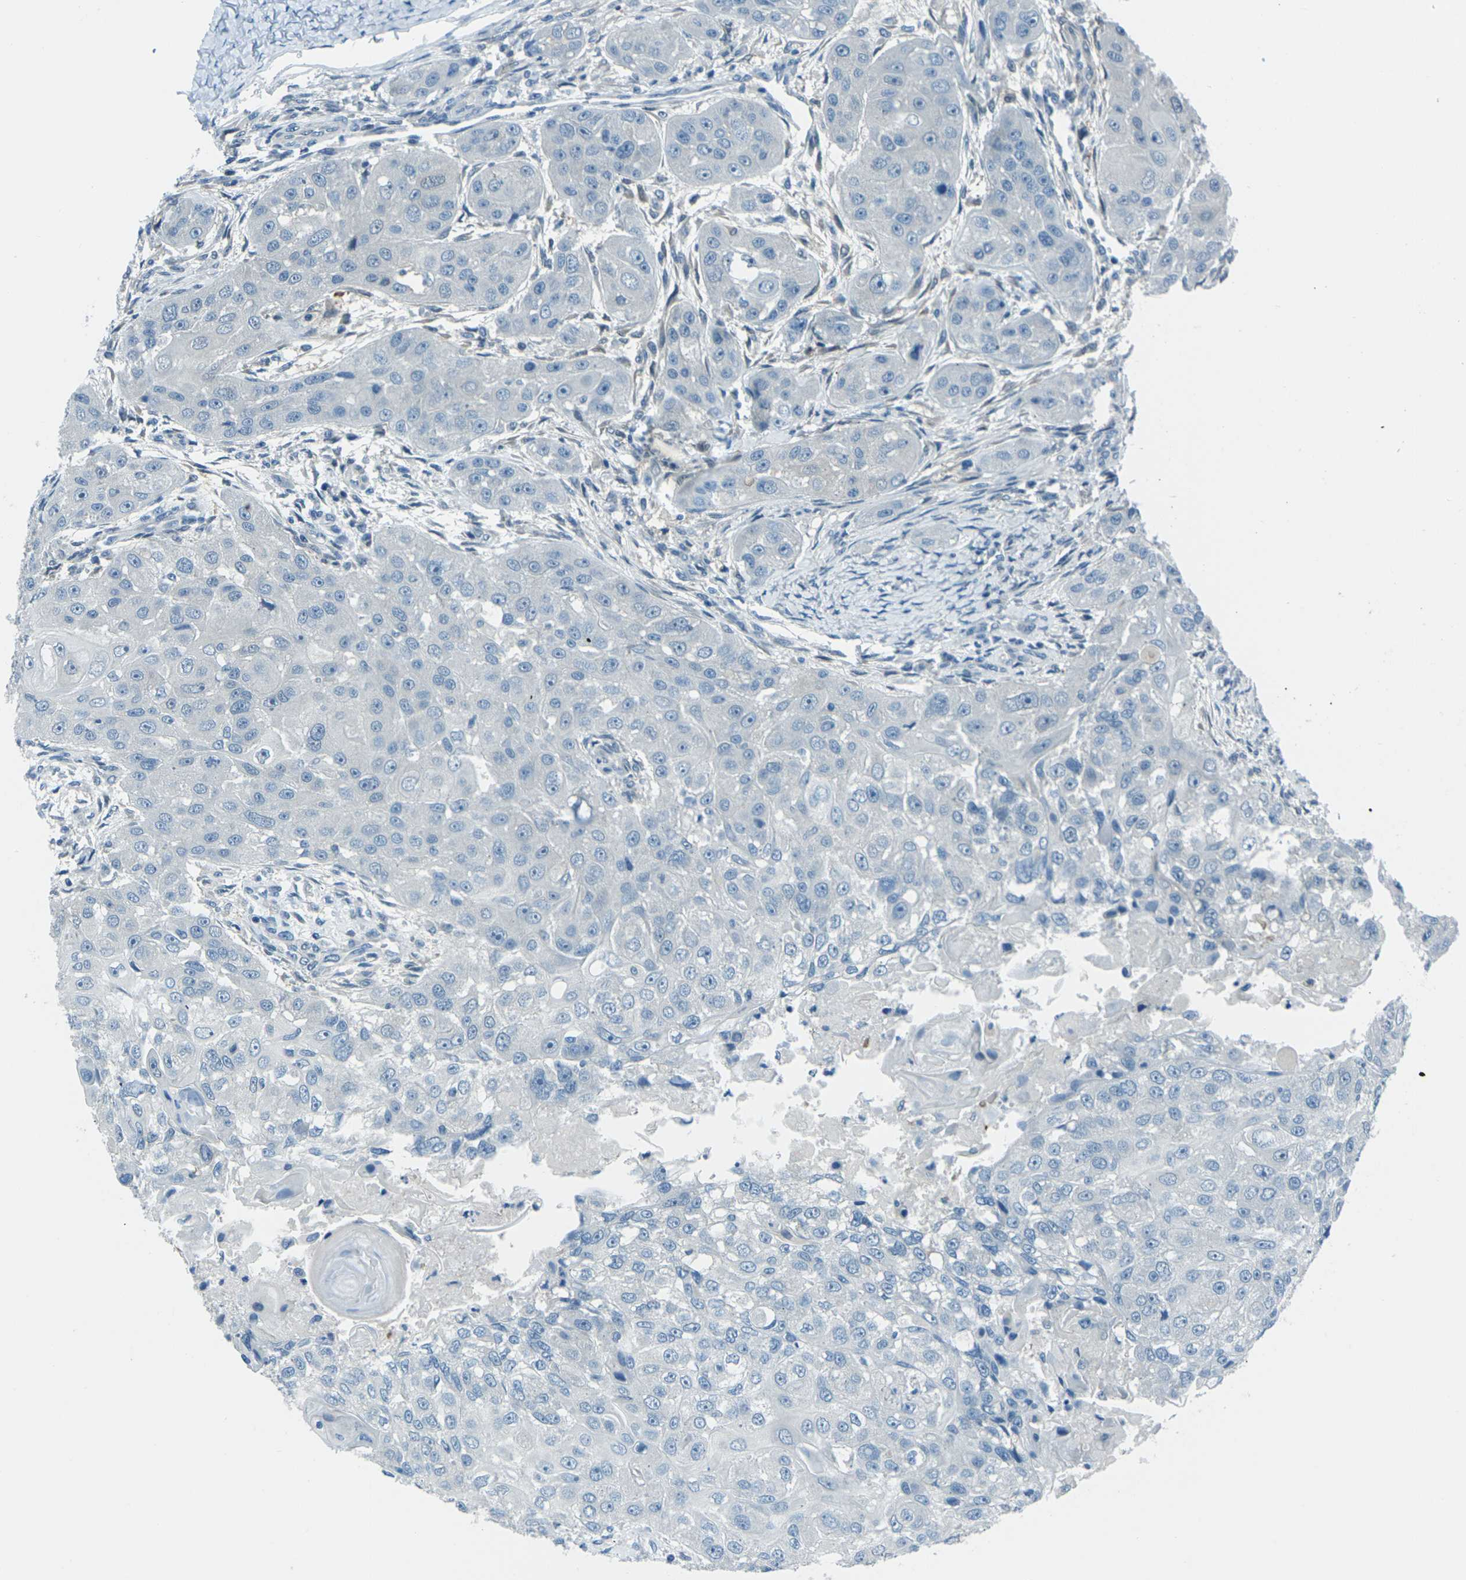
{"staining": {"intensity": "negative", "quantity": "none", "location": "none"}, "tissue": "head and neck cancer", "cell_type": "Tumor cells", "image_type": "cancer", "snomed": [{"axis": "morphology", "description": "Normal tissue, NOS"}, {"axis": "morphology", "description": "Squamous cell carcinoma, NOS"}, {"axis": "topography", "description": "Skeletal muscle"}, {"axis": "topography", "description": "Head-Neck"}], "caption": "This is an immunohistochemistry (IHC) photomicrograph of head and neck cancer (squamous cell carcinoma). There is no expression in tumor cells.", "gene": "NANOS2", "patient": {"sex": "male", "age": 51}}